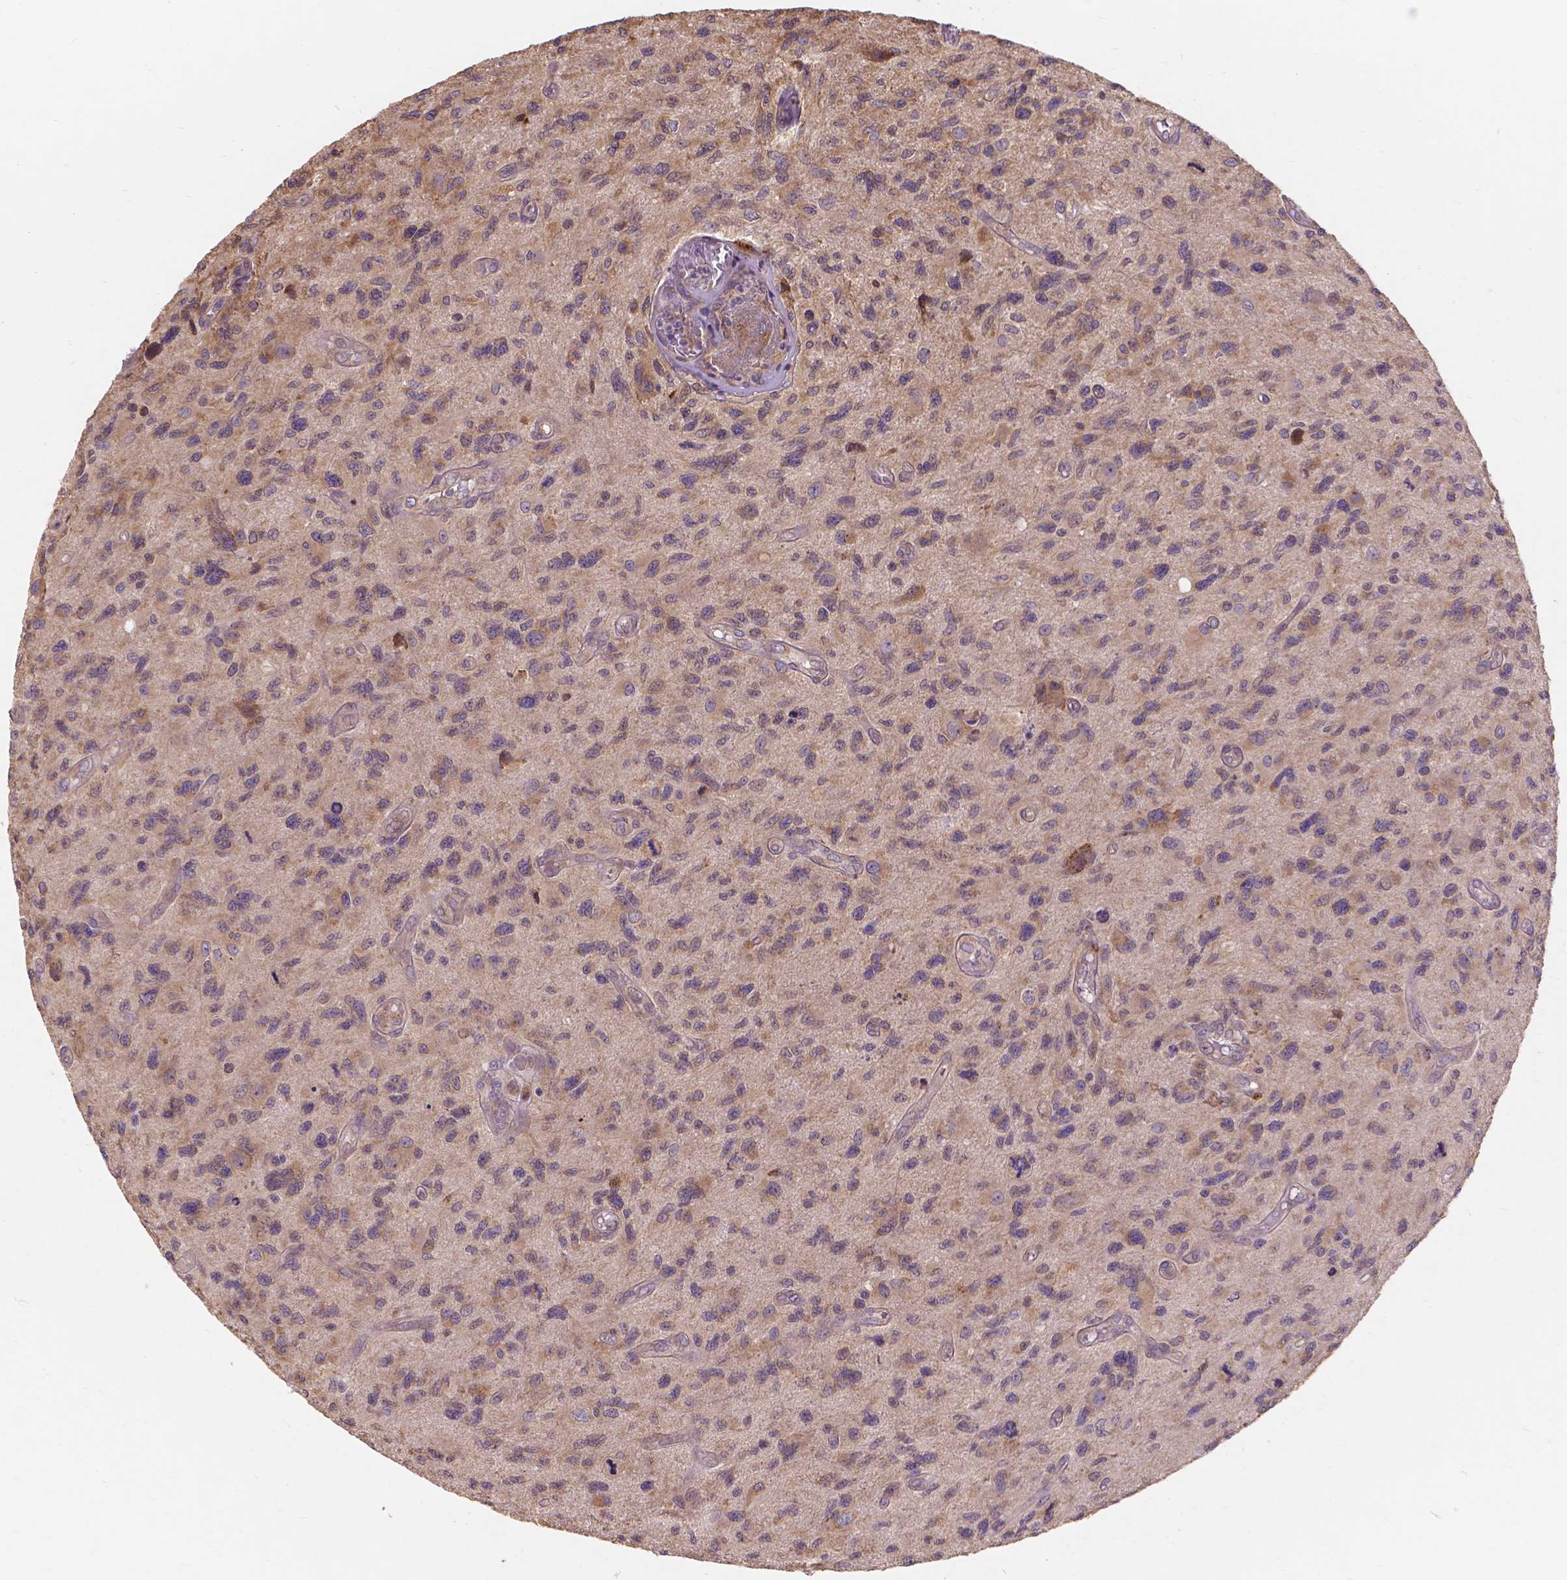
{"staining": {"intensity": "weak", "quantity": ">75%", "location": "cytoplasmic/membranous"}, "tissue": "glioma", "cell_type": "Tumor cells", "image_type": "cancer", "snomed": [{"axis": "morphology", "description": "Glioma, malignant, NOS"}, {"axis": "morphology", "description": "Glioma, malignant, High grade"}, {"axis": "topography", "description": "Brain"}], "caption": "Immunohistochemical staining of human glioma reveals low levels of weak cytoplasmic/membranous protein staining in approximately >75% of tumor cells. The staining is performed using DAB brown chromogen to label protein expression. The nuclei are counter-stained blue using hematoxylin.", "gene": "TAB2", "patient": {"sex": "female", "age": 71}}